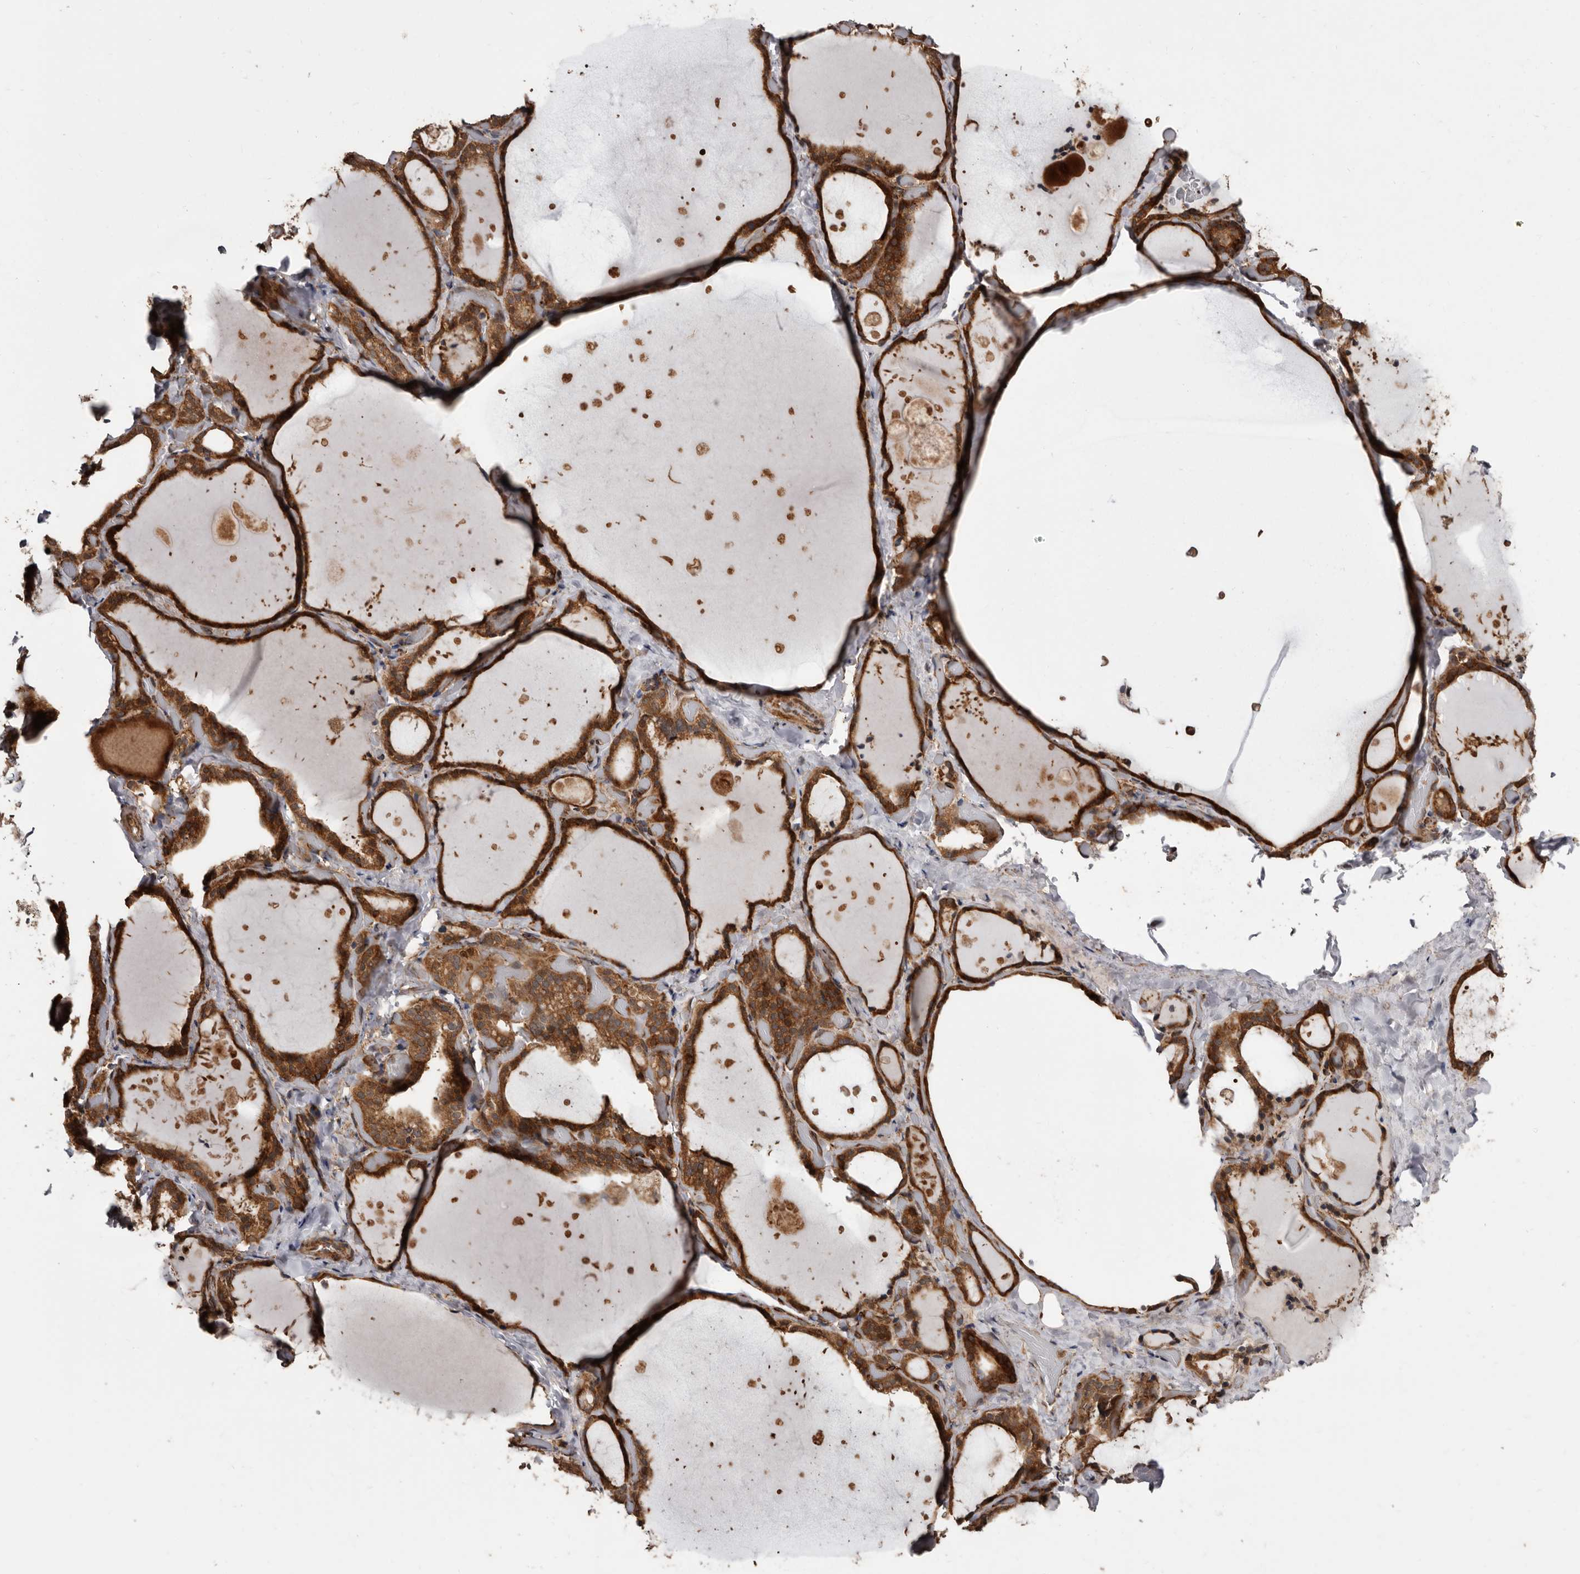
{"staining": {"intensity": "strong", "quantity": ">75%", "location": "cytoplasmic/membranous"}, "tissue": "thyroid gland", "cell_type": "Glandular cells", "image_type": "normal", "snomed": [{"axis": "morphology", "description": "Normal tissue, NOS"}, {"axis": "topography", "description": "Thyroid gland"}], "caption": "Immunohistochemistry (IHC) histopathology image of unremarkable thyroid gland stained for a protein (brown), which shows high levels of strong cytoplasmic/membranous expression in approximately >75% of glandular cells.", "gene": "FLAD1", "patient": {"sex": "female", "age": 44}}